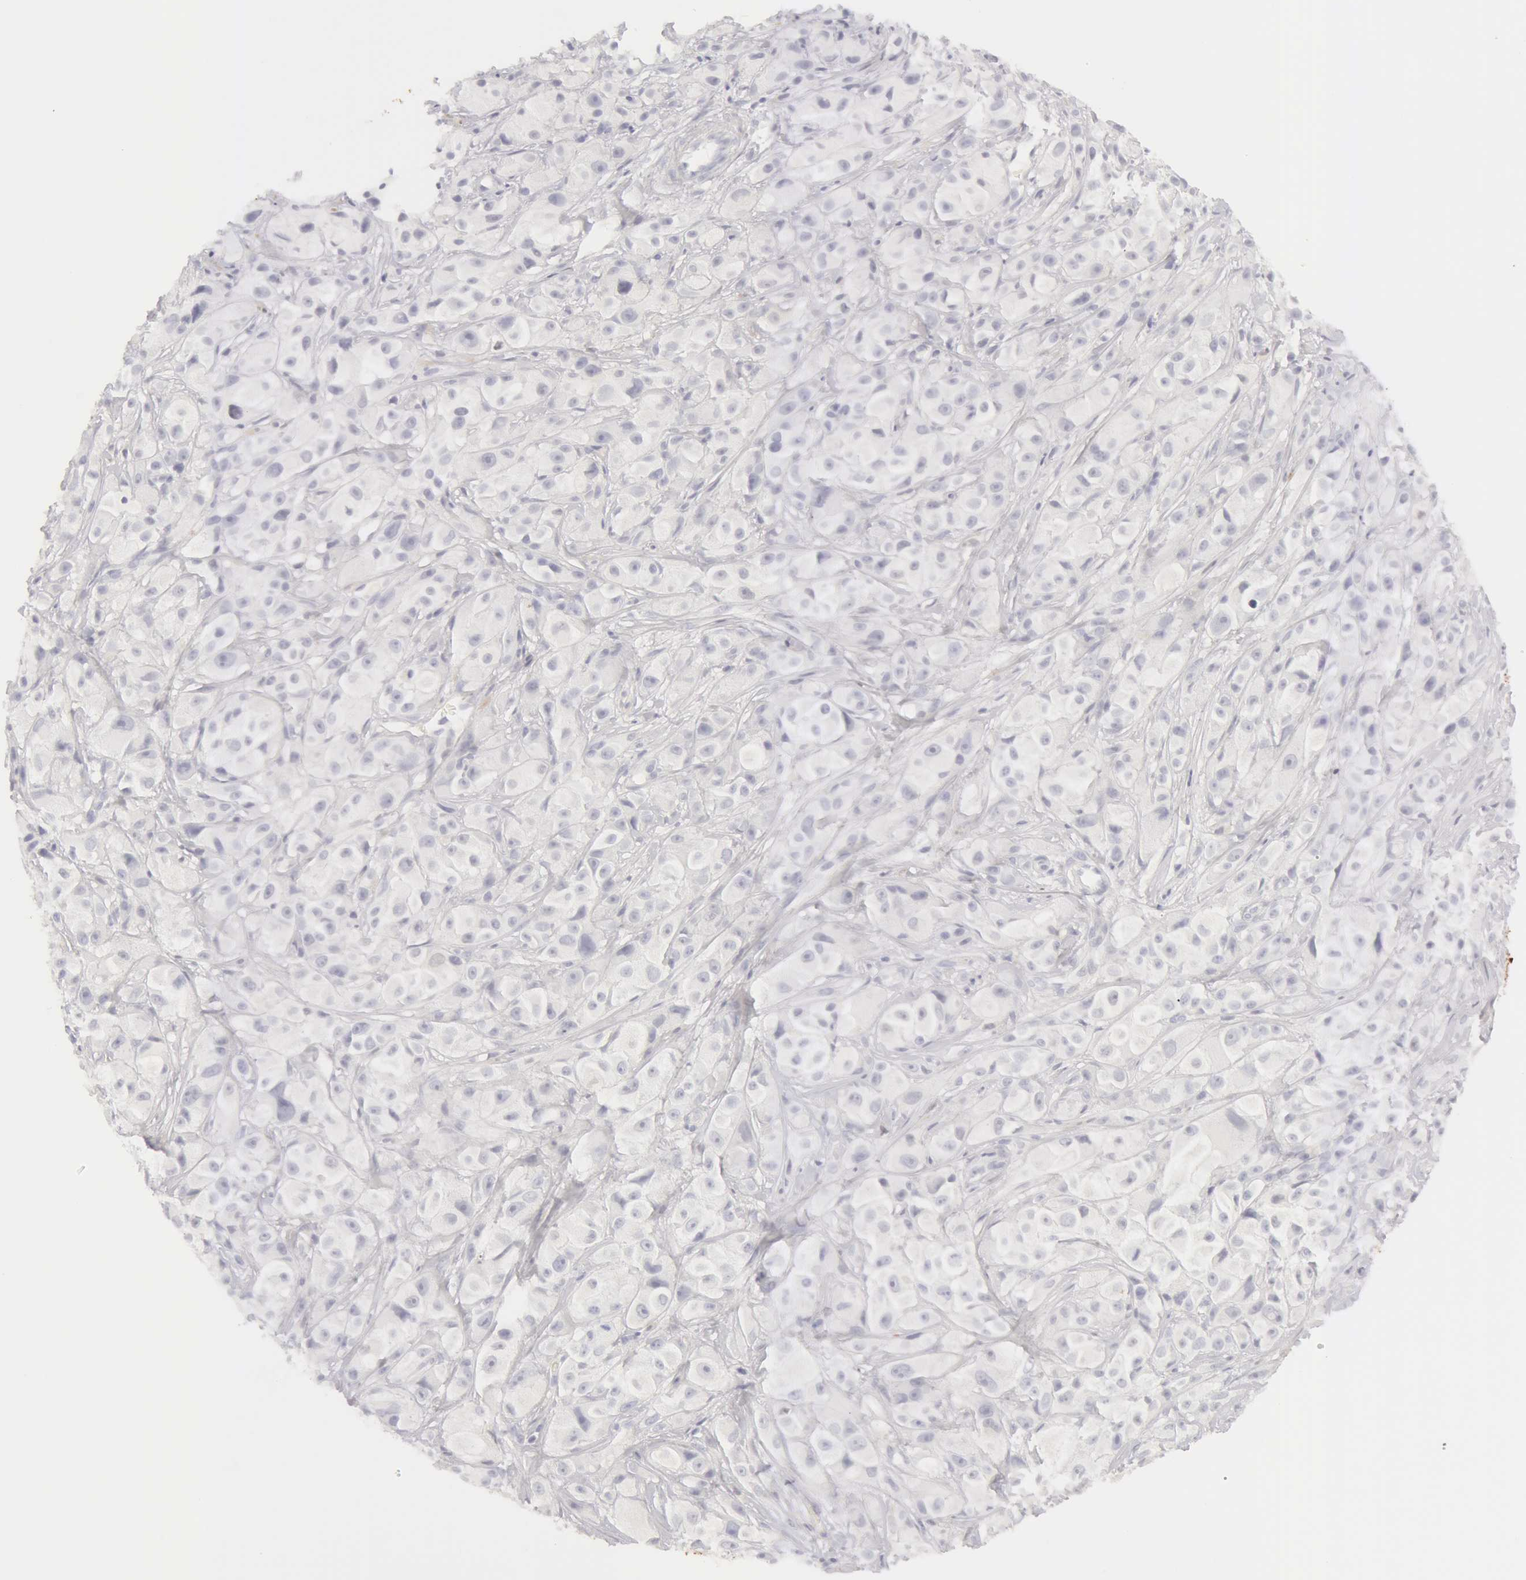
{"staining": {"intensity": "negative", "quantity": "none", "location": "none"}, "tissue": "melanoma", "cell_type": "Tumor cells", "image_type": "cancer", "snomed": [{"axis": "morphology", "description": "Malignant melanoma, NOS"}, {"axis": "topography", "description": "Skin"}], "caption": "The immunohistochemistry photomicrograph has no significant expression in tumor cells of malignant melanoma tissue.", "gene": "KRT8", "patient": {"sex": "male", "age": 56}}